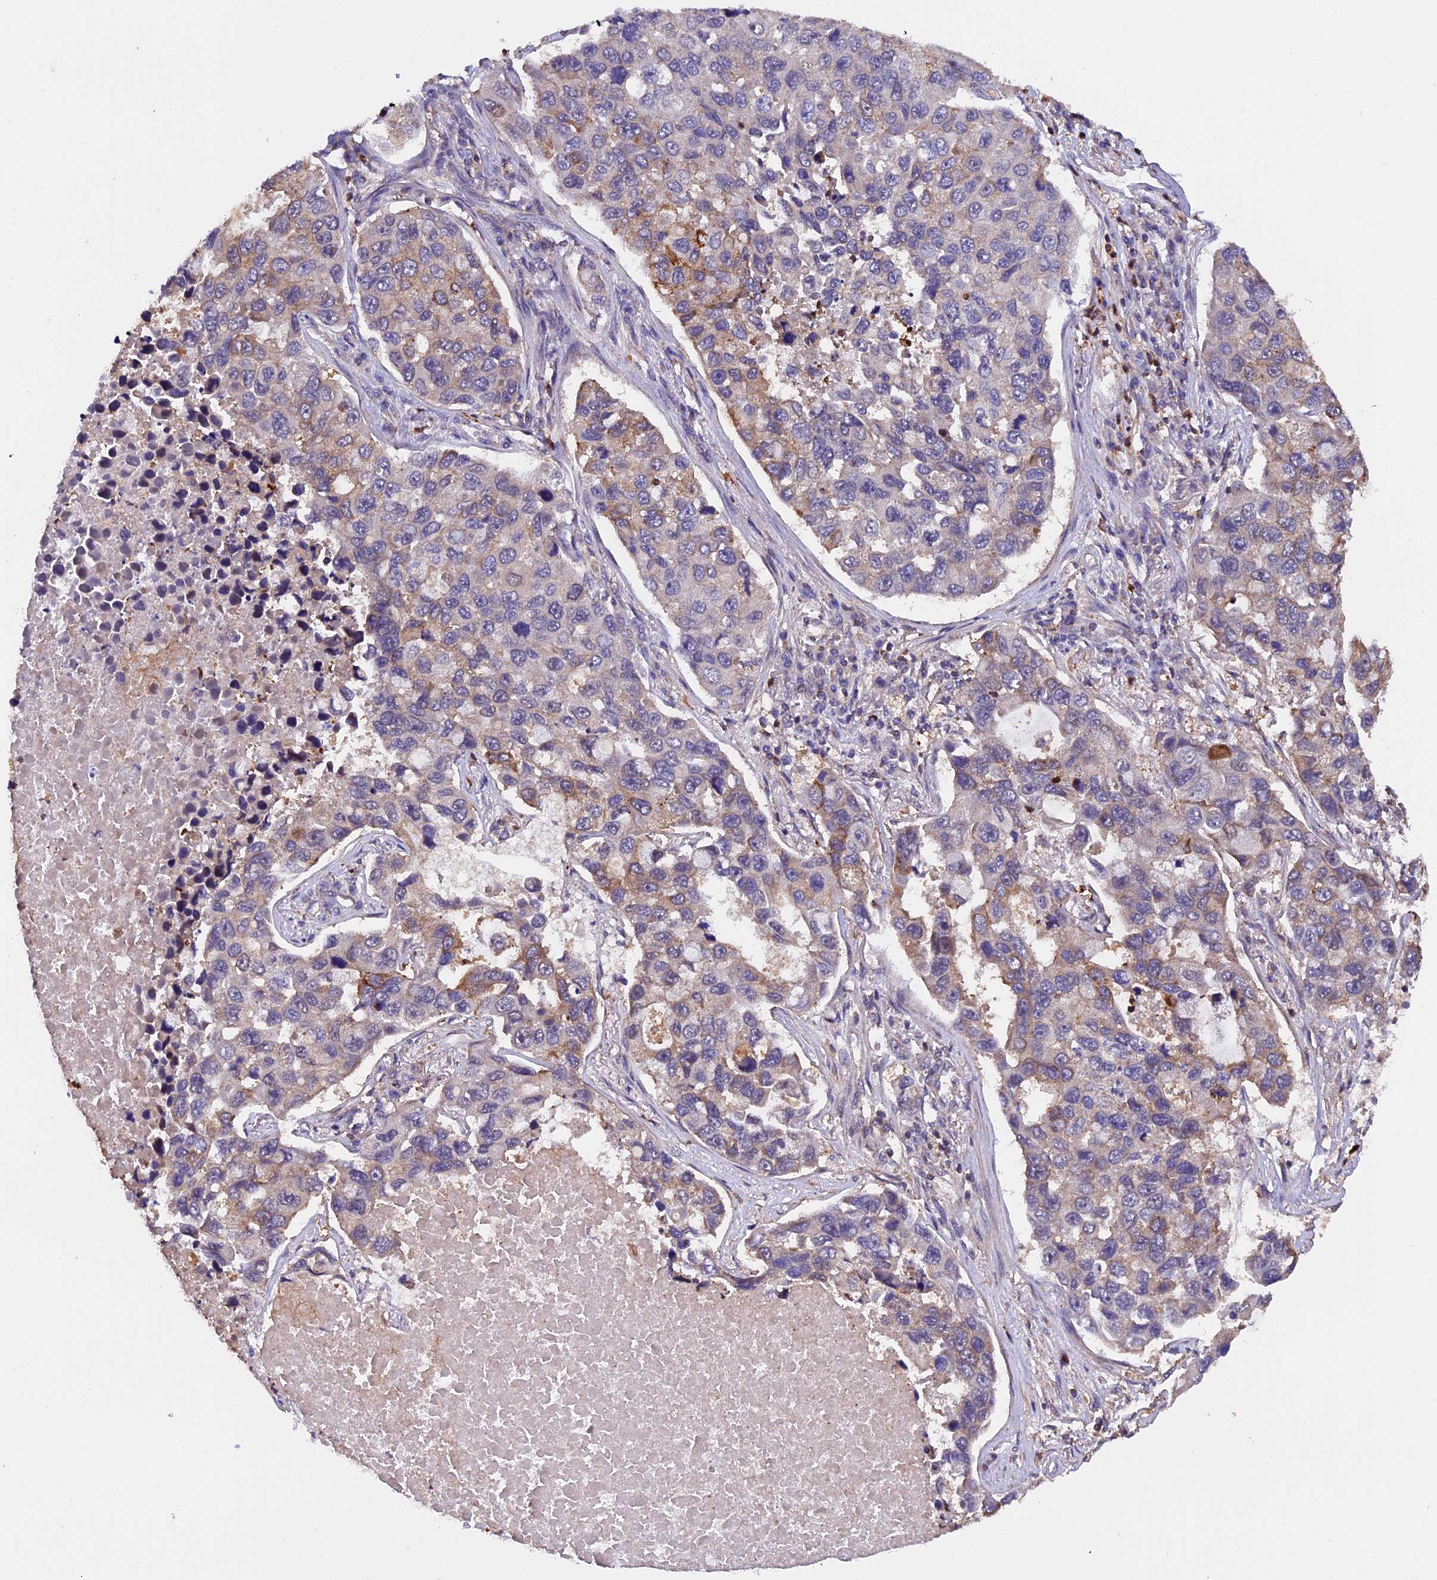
{"staining": {"intensity": "moderate", "quantity": "25%-75%", "location": "cytoplasmic/membranous"}, "tissue": "lung cancer", "cell_type": "Tumor cells", "image_type": "cancer", "snomed": [{"axis": "morphology", "description": "Adenocarcinoma, NOS"}, {"axis": "topography", "description": "Lung"}], "caption": "Lung cancer stained for a protein (brown) shows moderate cytoplasmic/membranous positive expression in about 25%-75% of tumor cells.", "gene": "PKD2L2", "patient": {"sex": "male", "age": 64}}